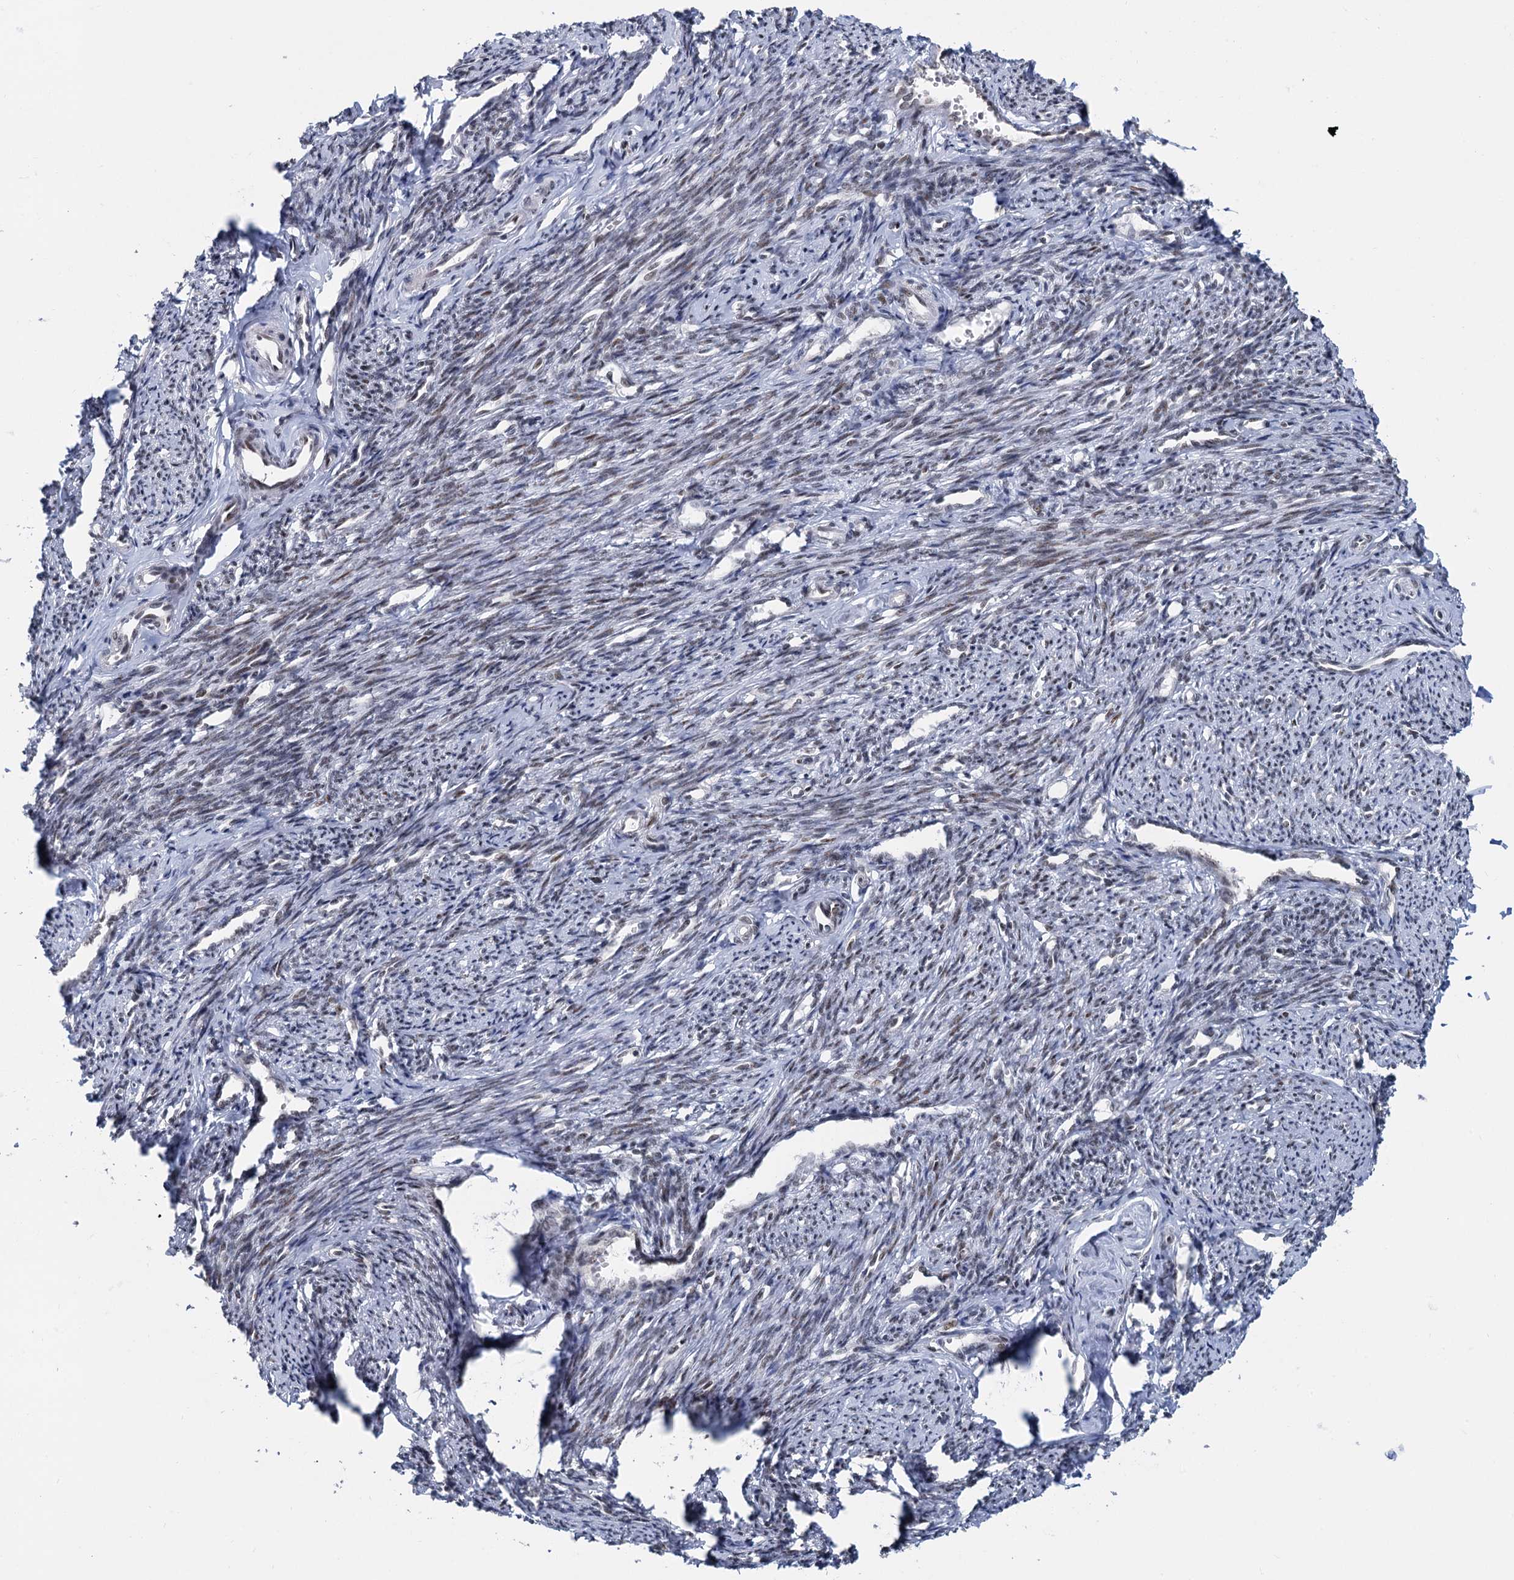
{"staining": {"intensity": "strong", "quantity": "25%-75%", "location": "nuclear"}, "tissue": "smooth muscle", "cell_type": "Smooth muscle cells", "image_type": "normal", "snomed": [{"axis": "morphology", "description": "Normal tissue, NOS"}, {"axis": "topography", "description": "Smooth muscle"}, {"axis": "topography", "description": "Uterus"}], "caption": "Protein staining of benign smooth muscle demonstrates strong nuclear expression in approximately 25%-75% of smooth muscle cells.", "gene": "WBP4", "patient": {"sex": "female", "age": 59}}